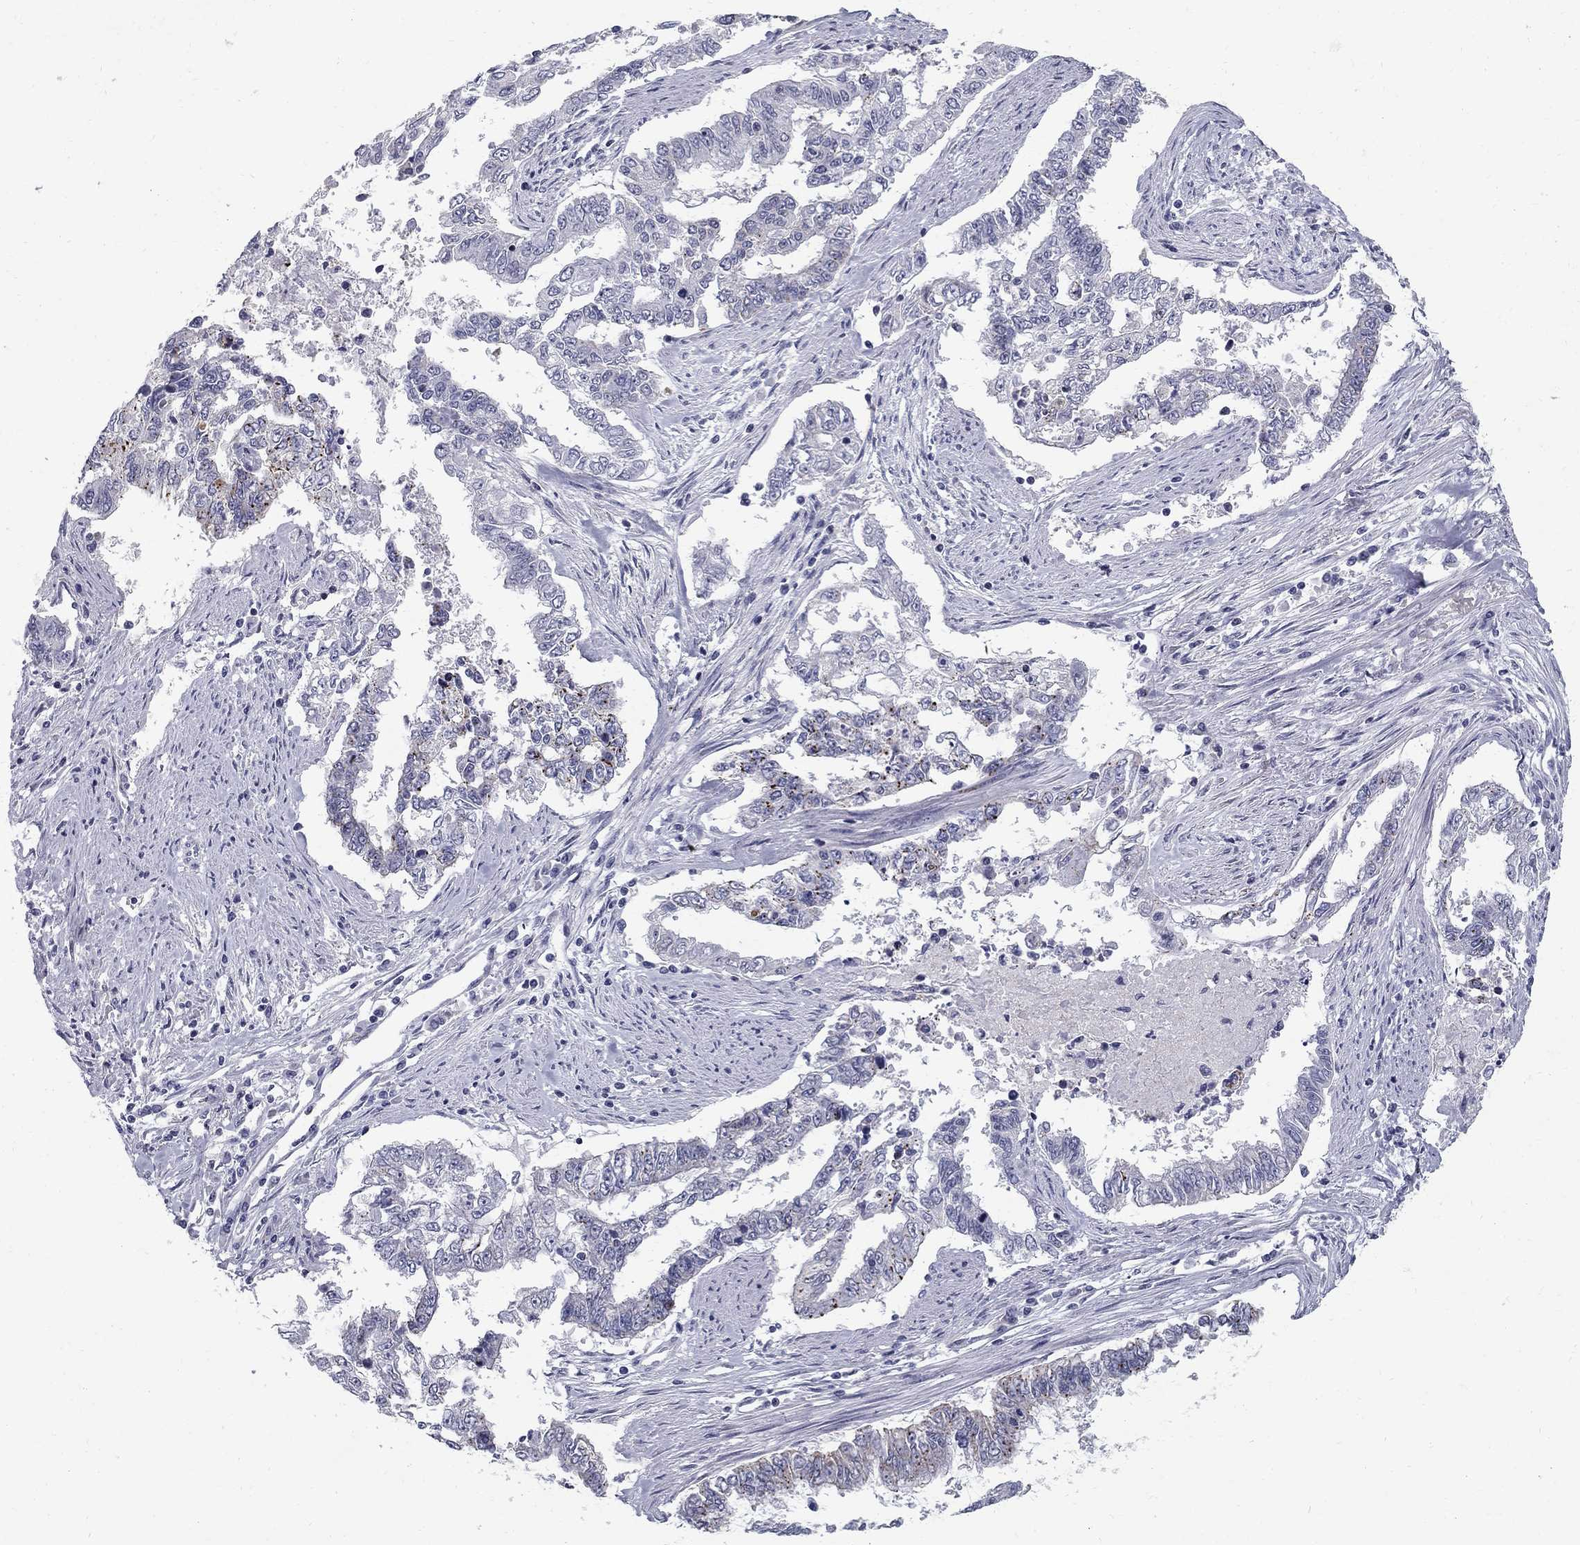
{"staining": {"intensity": "negative", "quantity": "none", "location": "none"}, "tissue": "endometrial cancer", "cell_type": "Tumor cells", "image_type": "cancer", "snomed": [{"axis": "morphology", "description": "Adenocarcinoma, NOS"}, {"axis": "topography", "description": "Uterus"}], "caption": "Human adenocarcinoma (endometrial) stained for a protein using immunohistochemistry (IHC) demonstrates no positivity in tumor cells.", "gene": "CLIC6", "patient": {"sex": "female", "age": 59}}